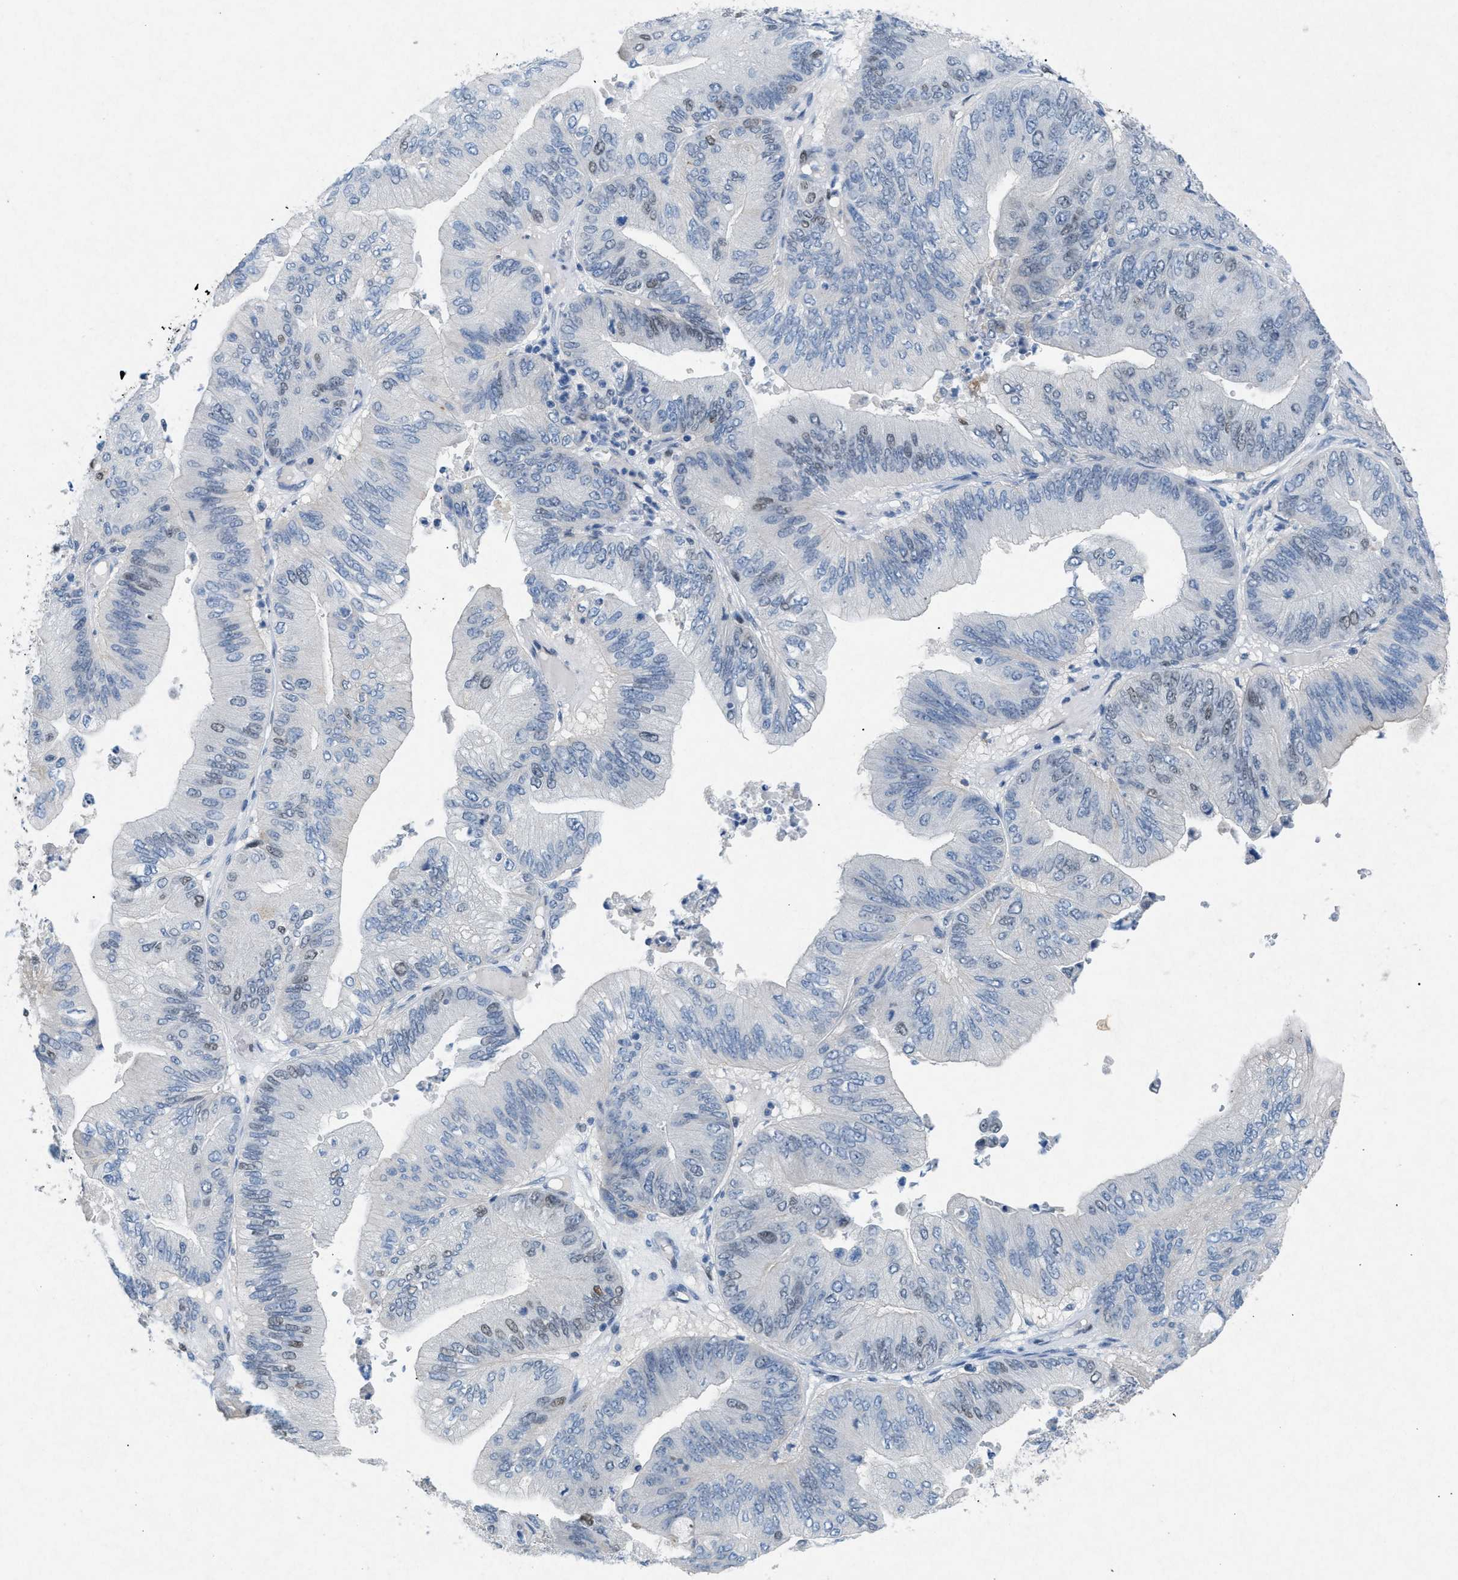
{"staining": {"intensity": "negative", "quantity": "none", "location": "none"}, "tissue": "ovarian cancer", "cell_type": "Tumor cells", "image_type": "cancer", "snomed": [{"axis": "morphology", "description": "Cystadenocarcinoma, mucinous, NOS"}, {"axis": "topography", "description": "Ovary"}], "caption": "A high-resolution image shows immunohistochemistry (IHC) staining of ovarian mucinous cystadenocarcinoma, which exhibits no significant staining in tumor cells.", "gene": "TASOR", "patient": {"sex": "female", "age": 61}}